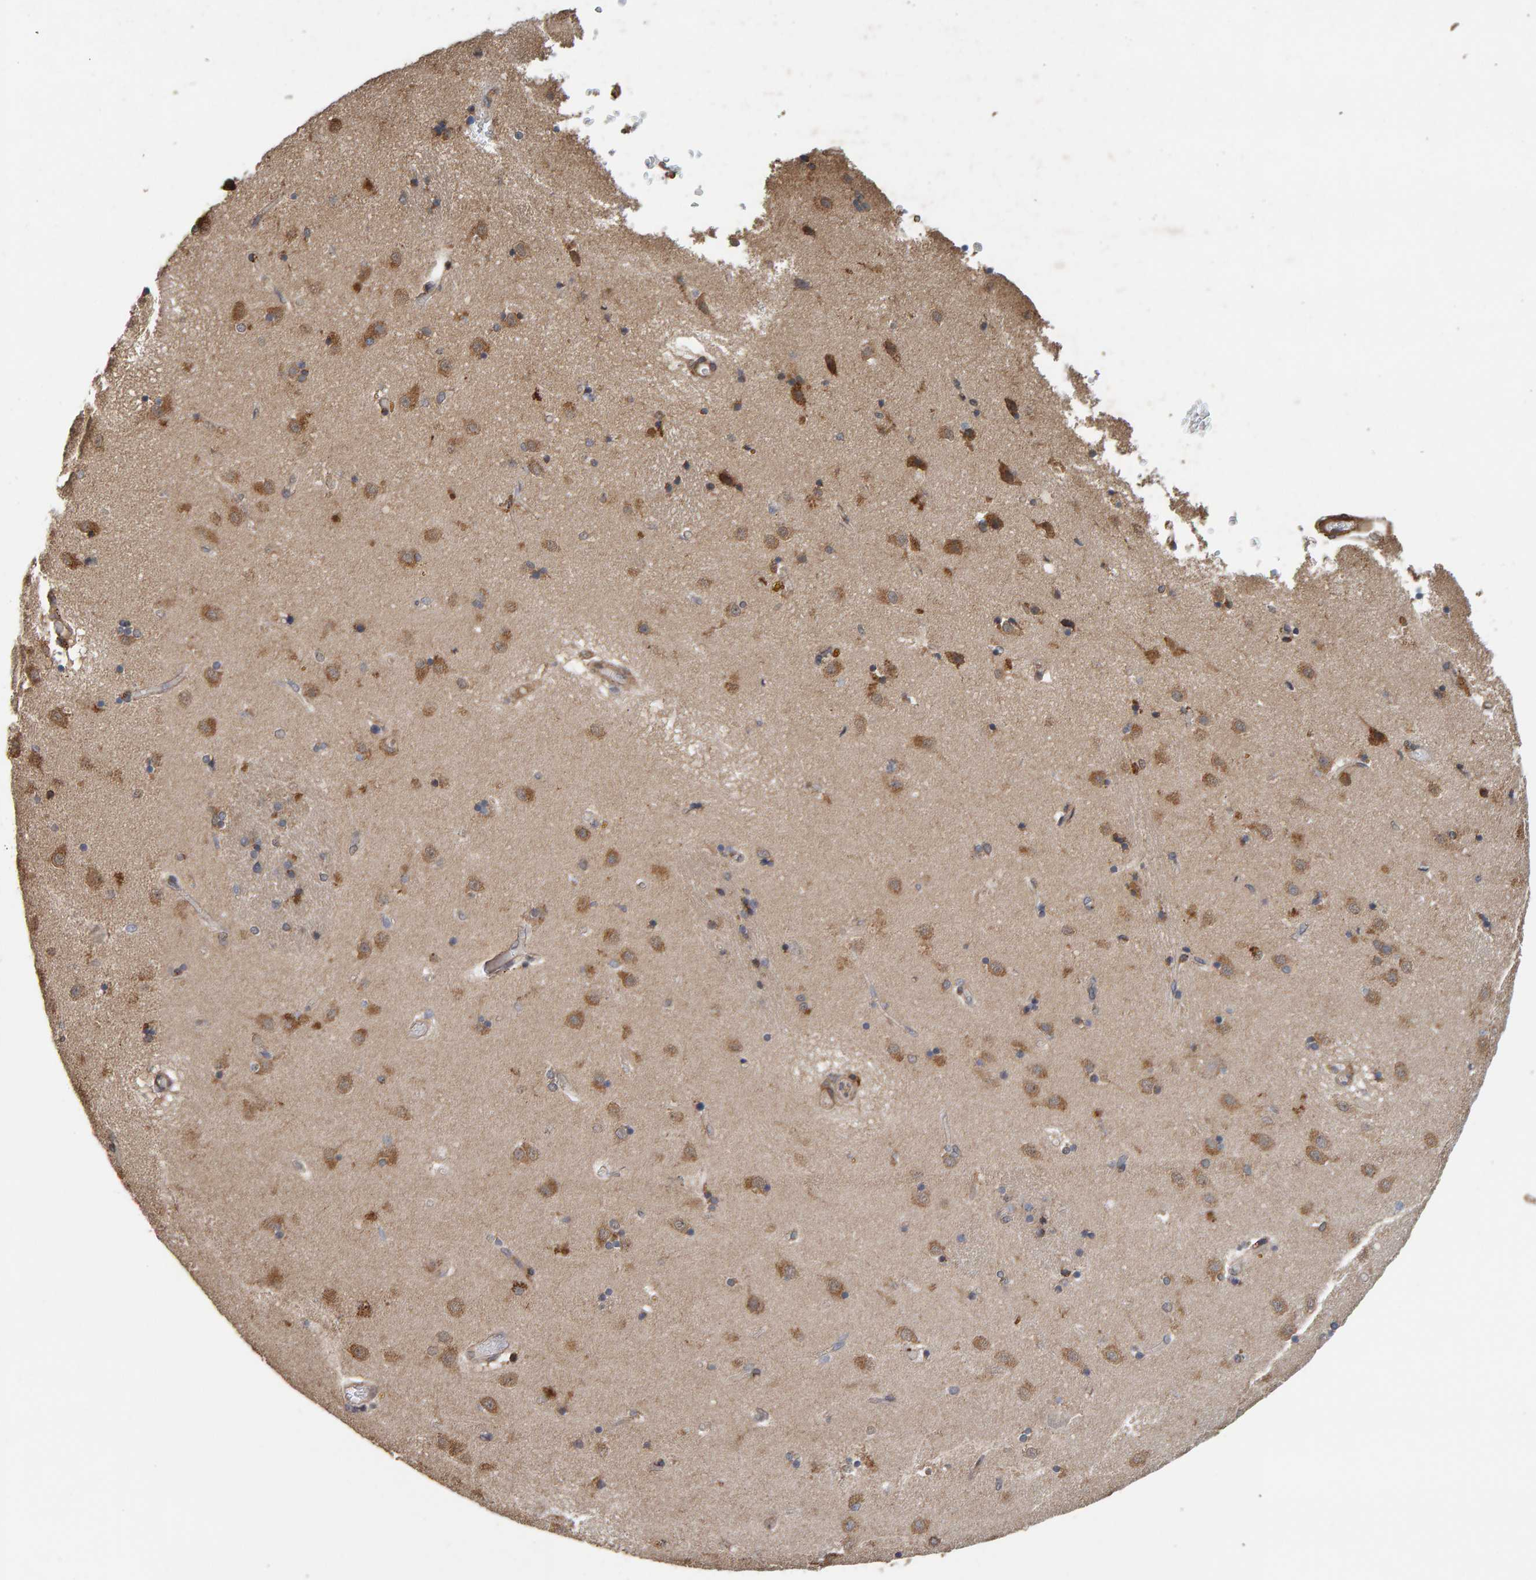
{"staining": {"intensity": "moderate", "quantity": "<25%", "location": "cytoplasmic/membranous"}, "tissue": "caudate", "cell_type": "Glial cells", "image_type": "normal", "snomed": [{"axis": "morphology", "description": "Normal tissue, NOS"}, {"axis": "topography", "description": "Lateral ventricle wall"}], "caption": "IHC of benign human caudate shows low levels of moderate cytoplasmic/membranous staining in approximately <25% of glial cells.", "gene": "PLA2G3", "patient": {"sex": "male", "age": 70}}